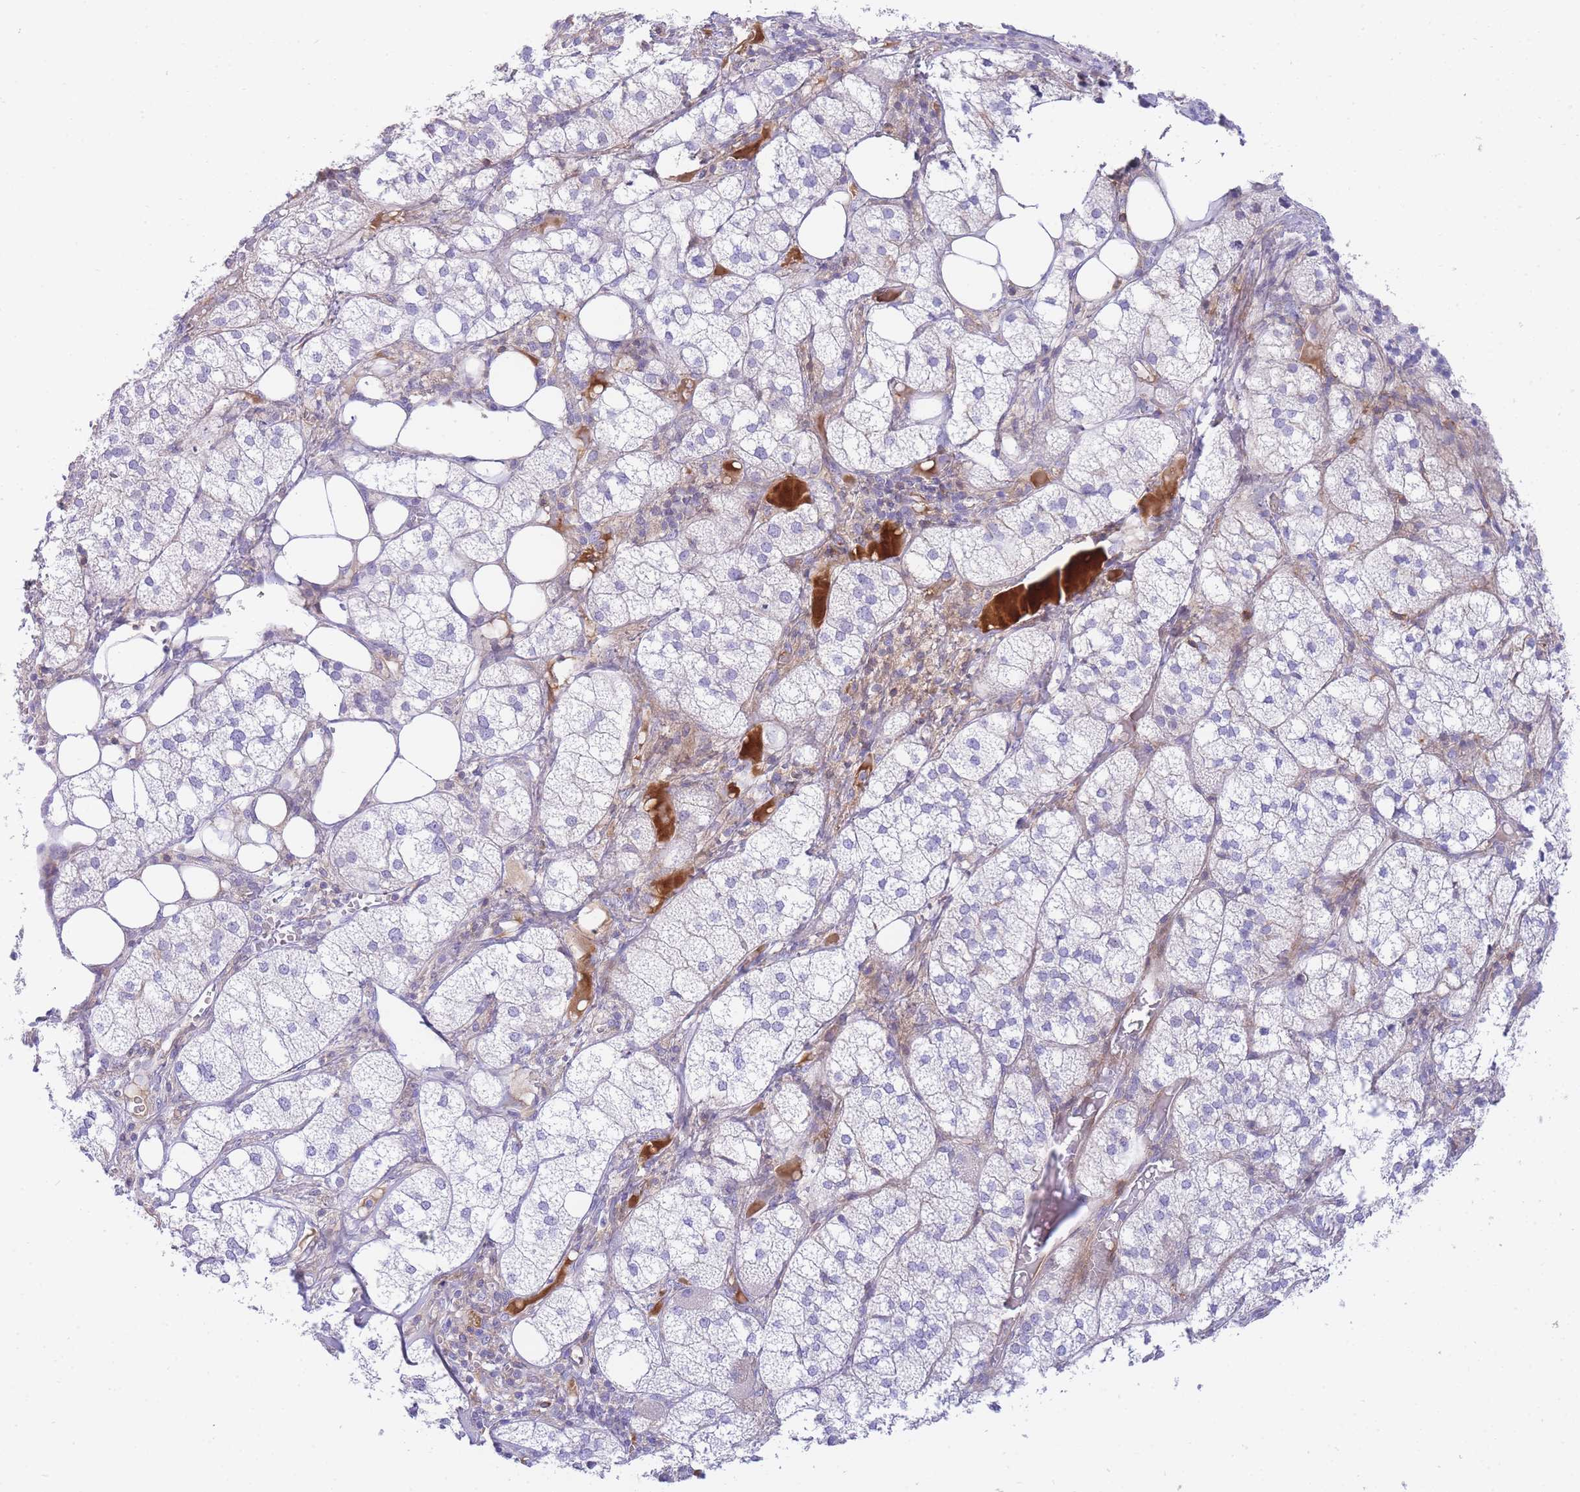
{"staining": {"intensity": "negative", "quantity": "none", "location": "none"}, "tissue": "adrenal gland", "cell_type": "Glandular cells", "image_type": "normal", "snomed": [{"axis": "morphology", "description": "Normal tissue, NOS"}, {"axis": "topography", "description": "Adrenal gland"}], "caption": "Glandular cells show no significant positivity in unremarkable adrenal gland. (IHC, brightfield microscopy, high magnification).", "gene": "FBN3", "patient": {"sex": "female", "age": 61}}